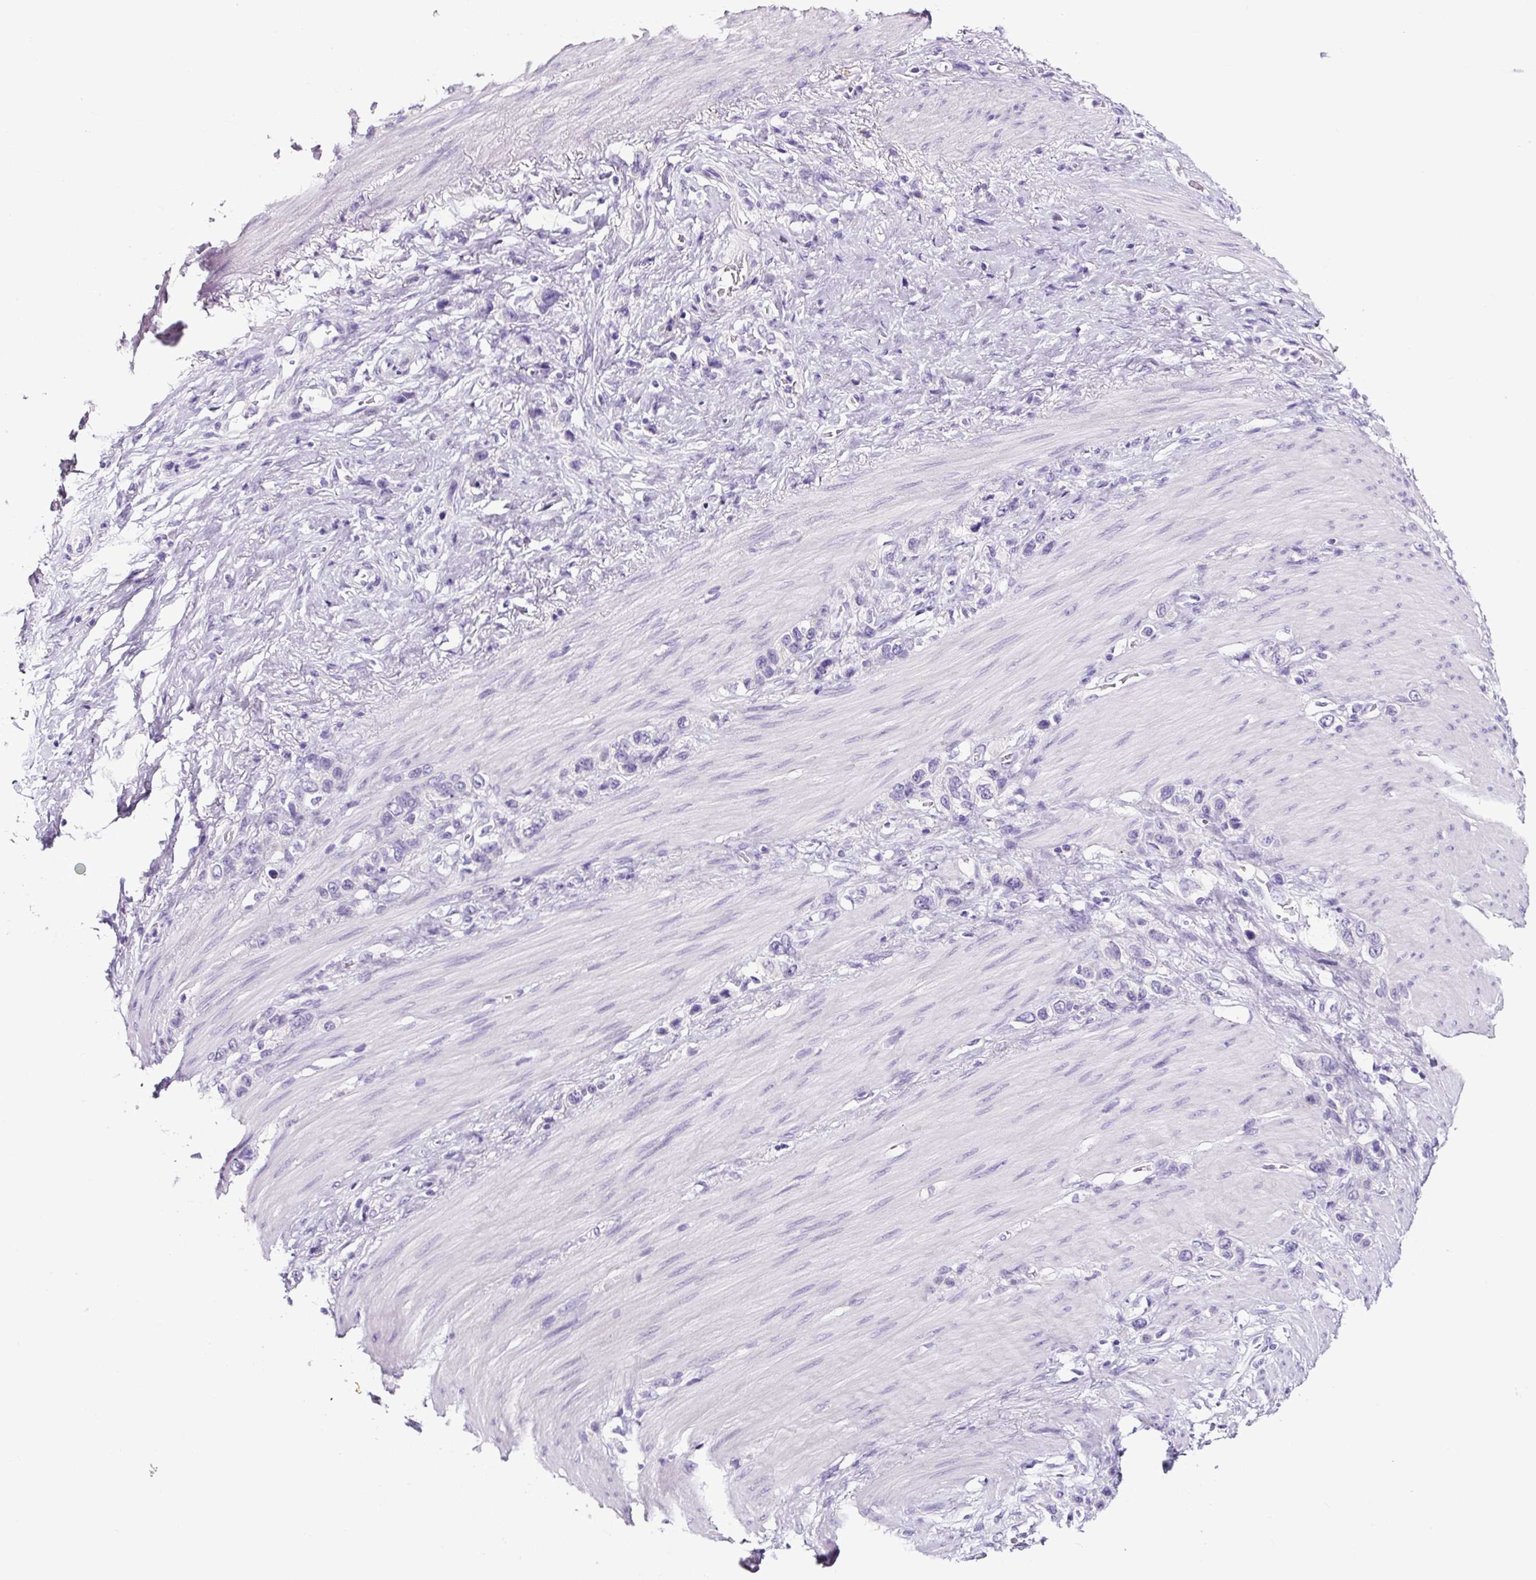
{"staining": {"intensity": "negative", "quantity": "none", "location": "none"}, "tissue": "stomach cancer", "cell_type": "Tumor cells", "image_type": "cancer", "snomed": [{"axis": "morphology", "description": "Adenocarcinoma, NOS"}, {"axis": "morphology", "description": "Adenocarcinoma, High grade"}, {"axis": "topography", "description": "Stomach, upper"}, {"axis": "topography", "description": "Stomach, lower"}], "caption": "IHC of human stomach adenocarcinoma reveals no positivity in tumor cells. (DAB (3,3'-diaminobenzidine) IHC, high magnification).", "gene": "SP8", "patient": {"sex": "female", "age": 65}}